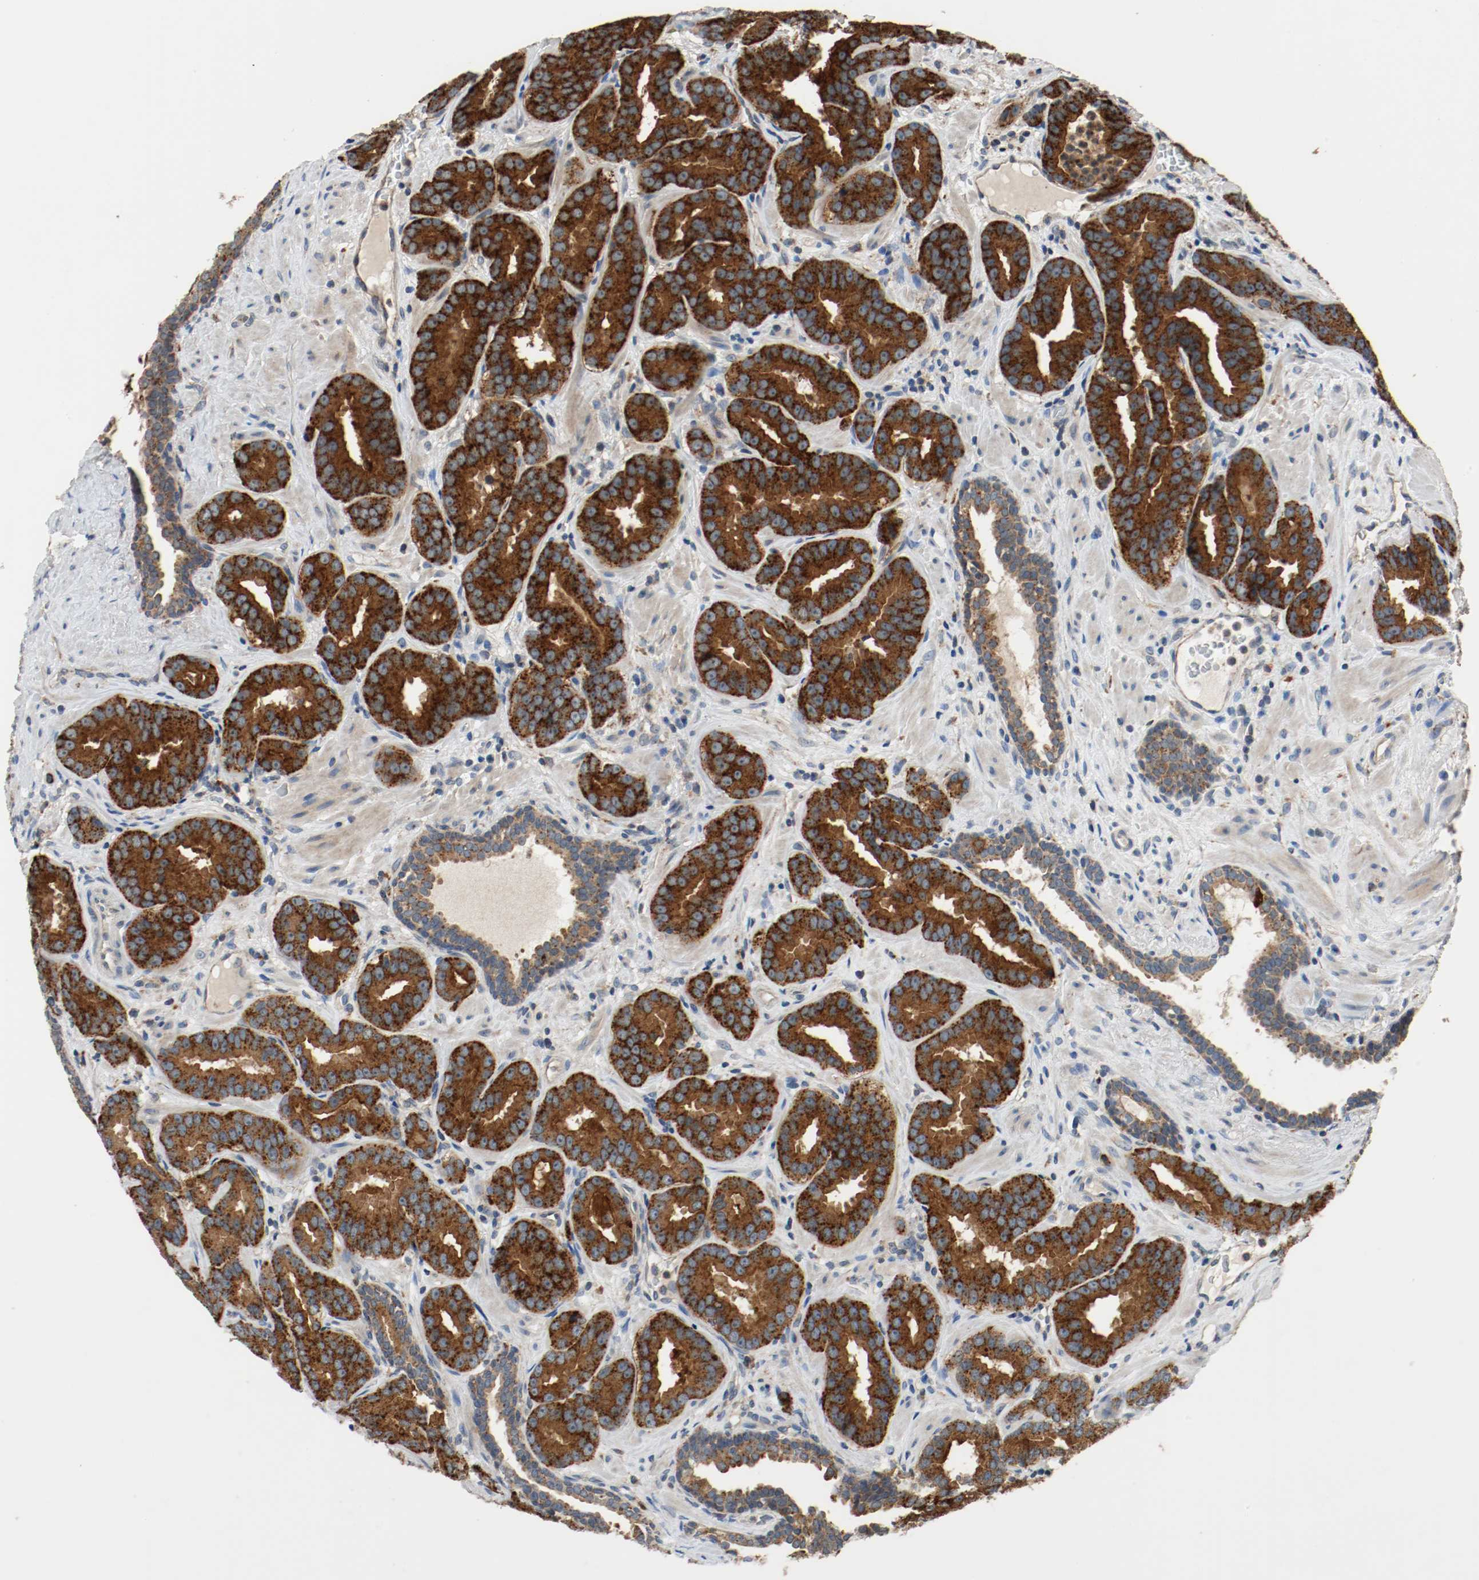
{"staining": {"intensity": "strong", "quantity": ">75%", "location": "cytoplasmic/membranous"}, "tissue": "prostate cancer", "cell_type": "Tumor cells", "image_type": "cancer", "snomed": [{"axis": "morphology", "description": "Adenocarcinoma, Low grade"}, {"axis": "topography", "description": "Prostate"}], "caption": "Prostate cancer stained with a protein marker reveals strong staining in tumor cells.", "gene": "LAMP2", "patient": {"sex": "male", "age": 59}}